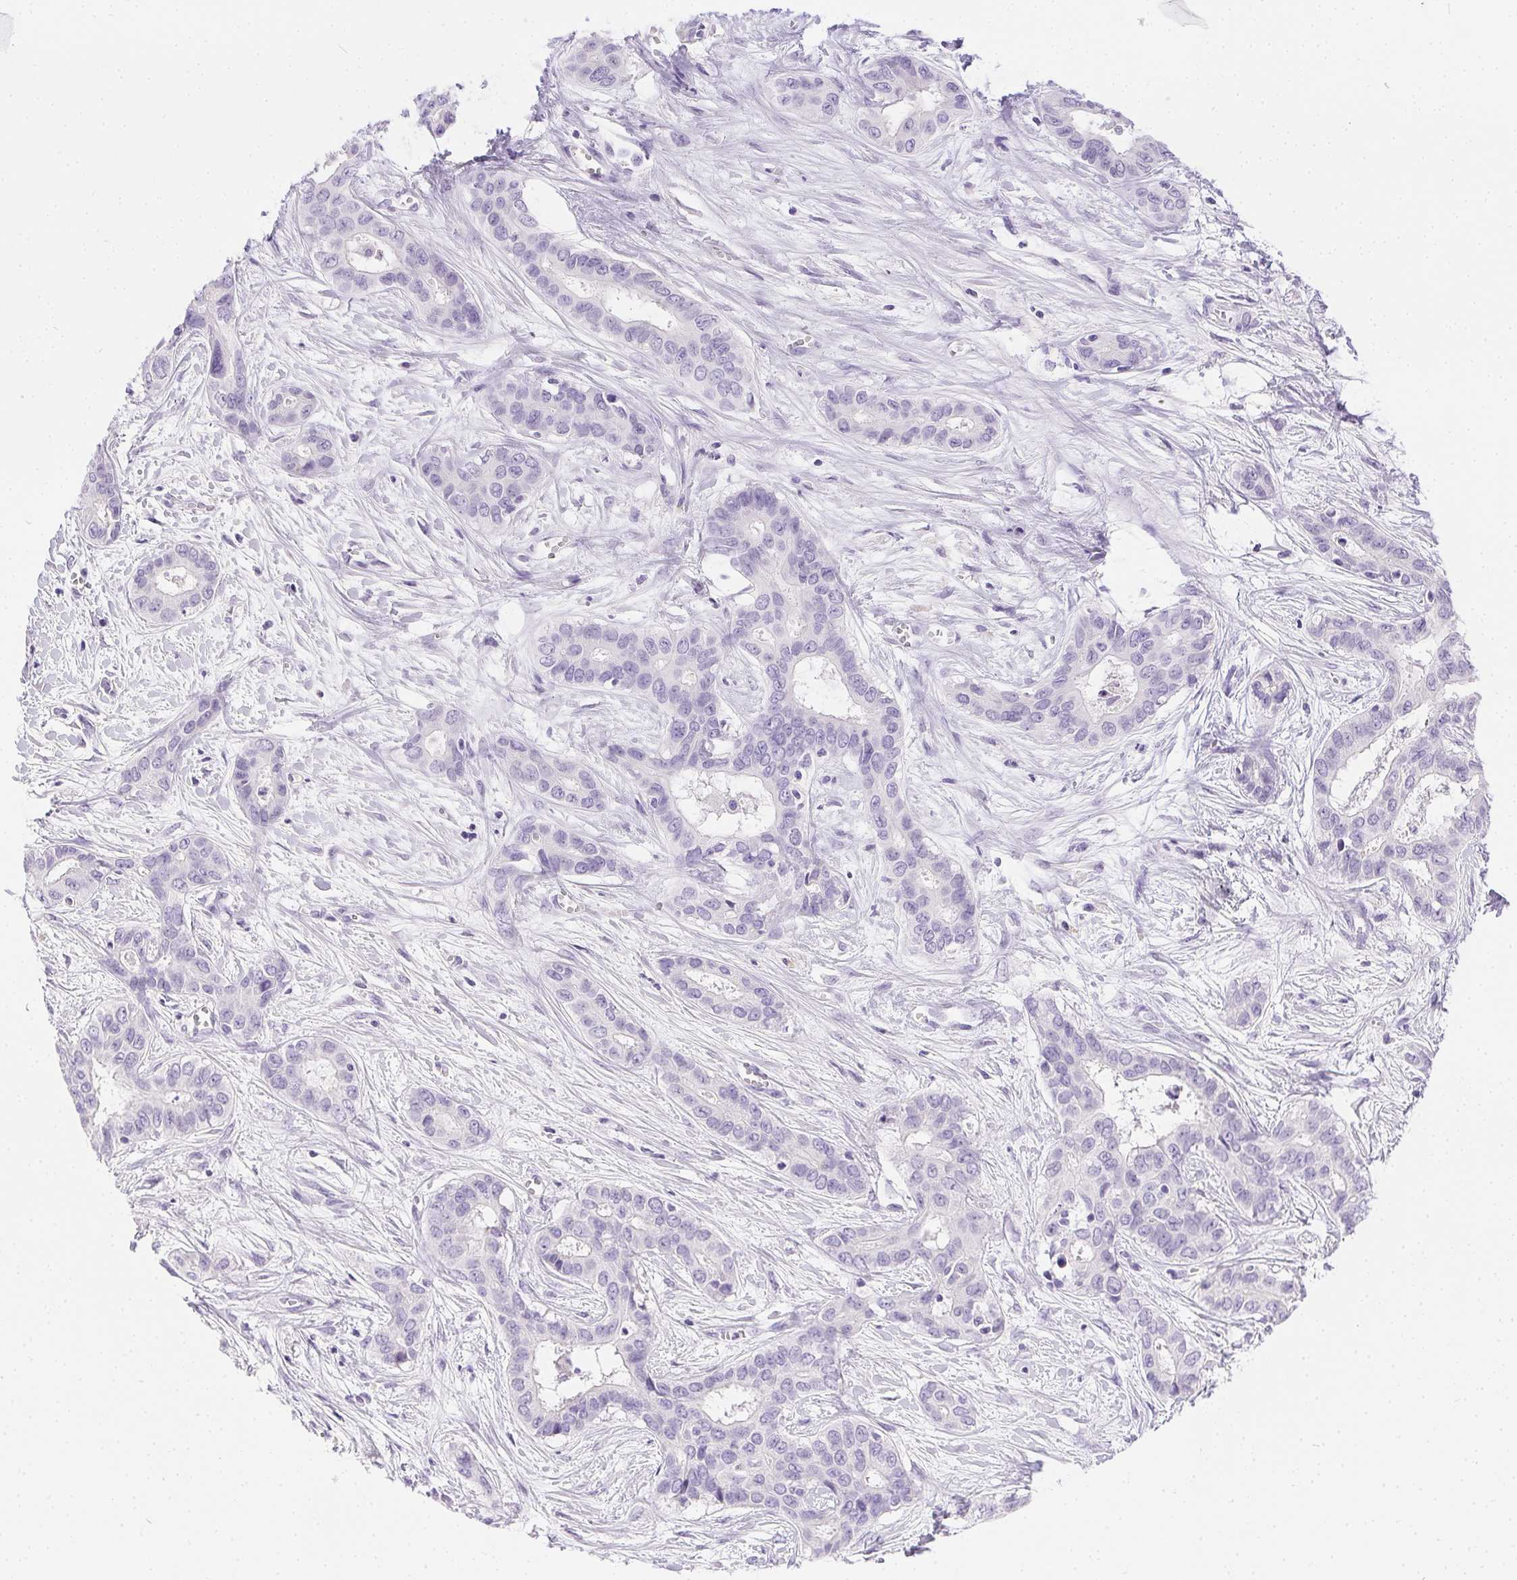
{"staining": {"intensity": "negative", "quantity": "none", "location": "none"}, "tissue": "liver cancer", "cell_type": "Tumor cells", "image_type": "cancer", "snomed": [{"axis": "morphology", "description": "Cholangiocarcinoma"}, {"axis": "topography", "description": "Liver"}], "caption": "A photomicrograph of human liver cancer (cholangiocarcinoma) is negative for staining in tumor cells.", "gene": "C20orf85", "patient": {"sex": "female", "age": 65}}